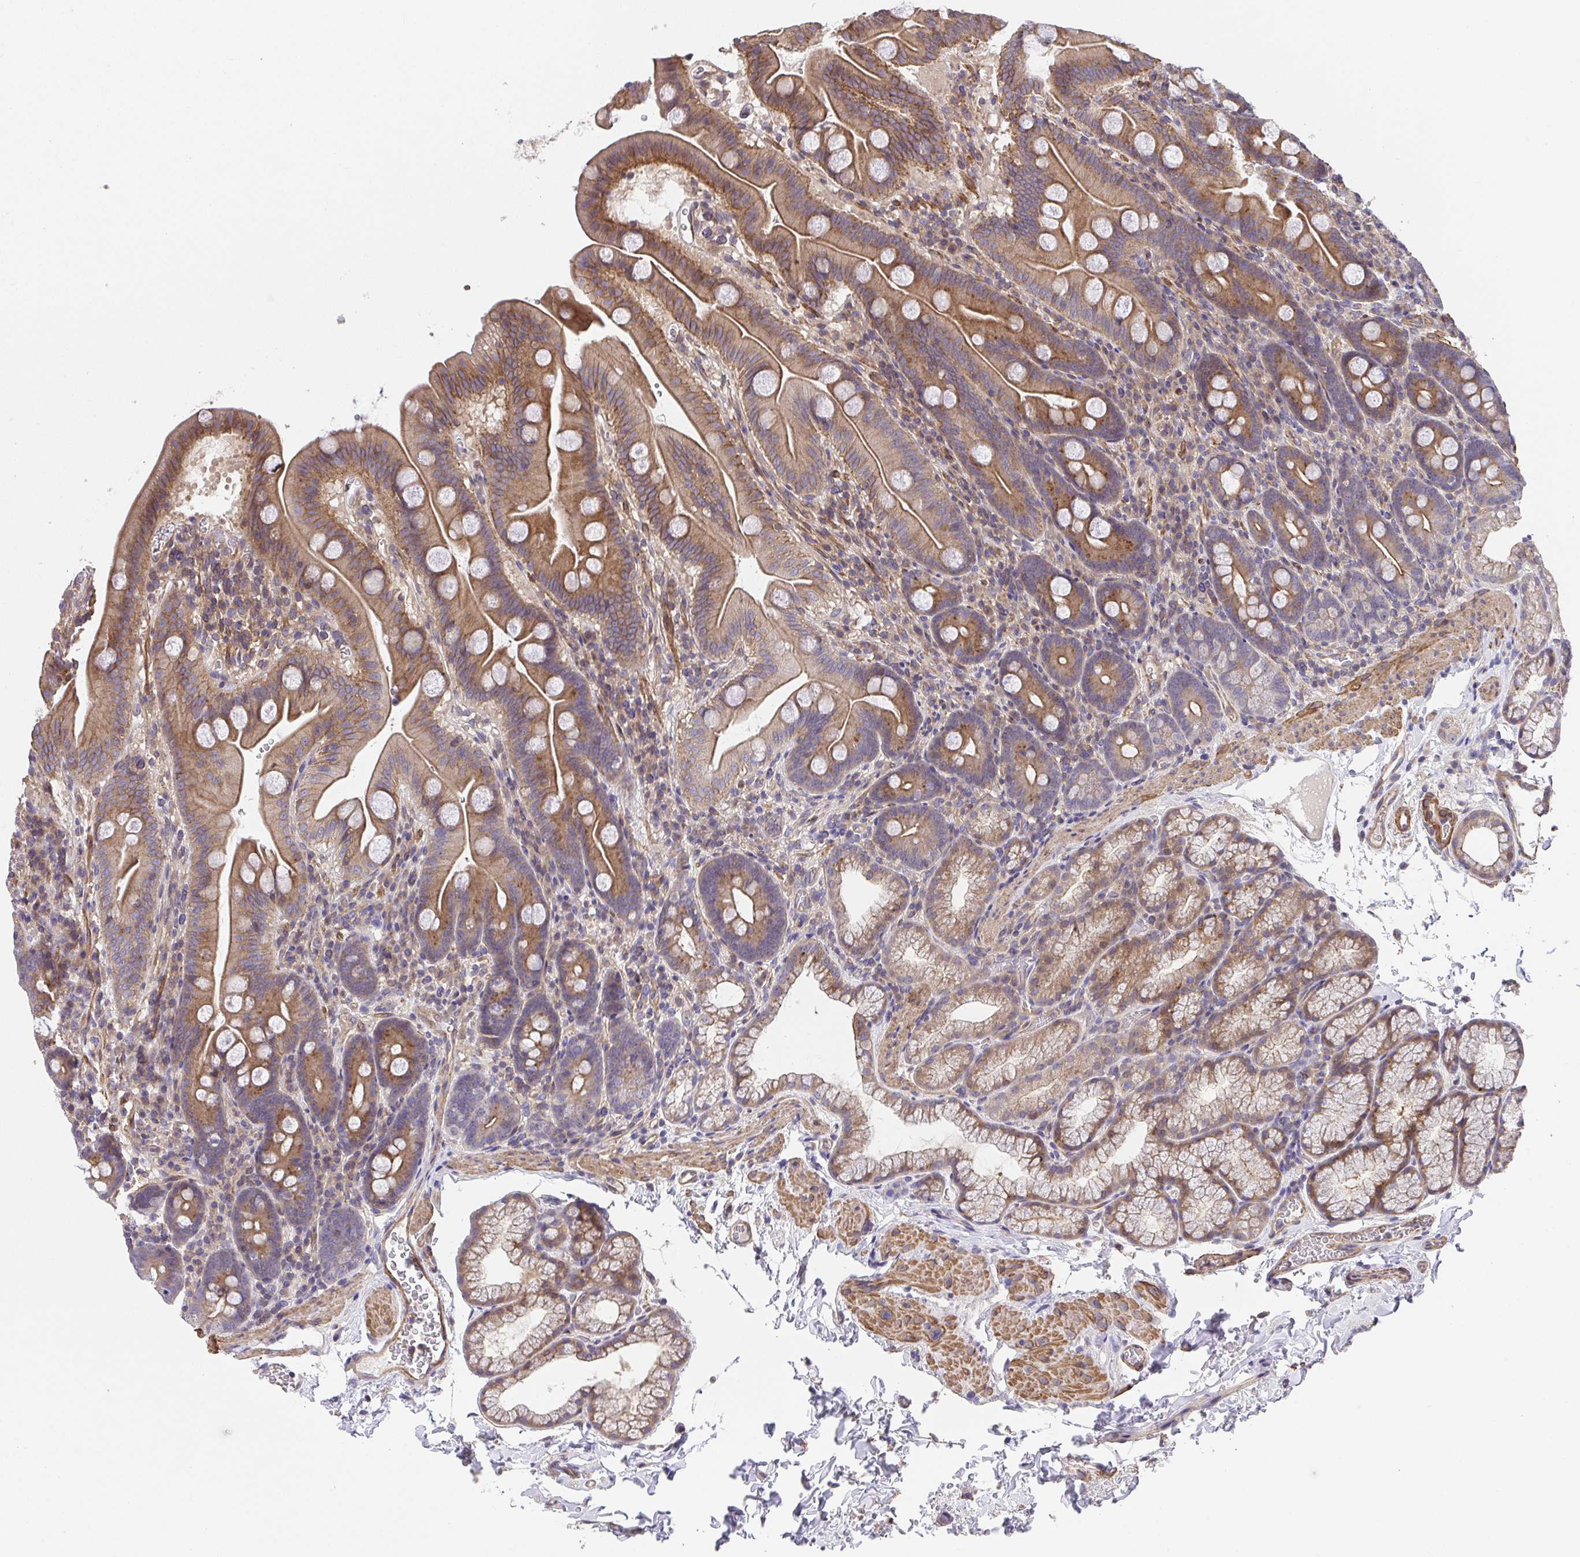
{"staining": {"intensity": "moderate", "quantity": "25%-75%", "location": "cytoplasmic/membranous"}, "tissue": "duodenum", "cell_type": "Glandular cells", "image_type": "normal", "snomed": [{"axis": "morphology", "description": "Normal tissue, NOS"}, {"axis": "topography", "description": "Duodenum"}], "caption": "High-magnification brightfield microscopy of benign duodenum stained with DAB (brown) and counterstained with hematoxylin (blue). glandular cells exhibit moderate cytoplasmic/membranous expression is present in about25%-75% of cells.", "gene": "ZNF696", "patient": {"sex": "male", "age": 59}}